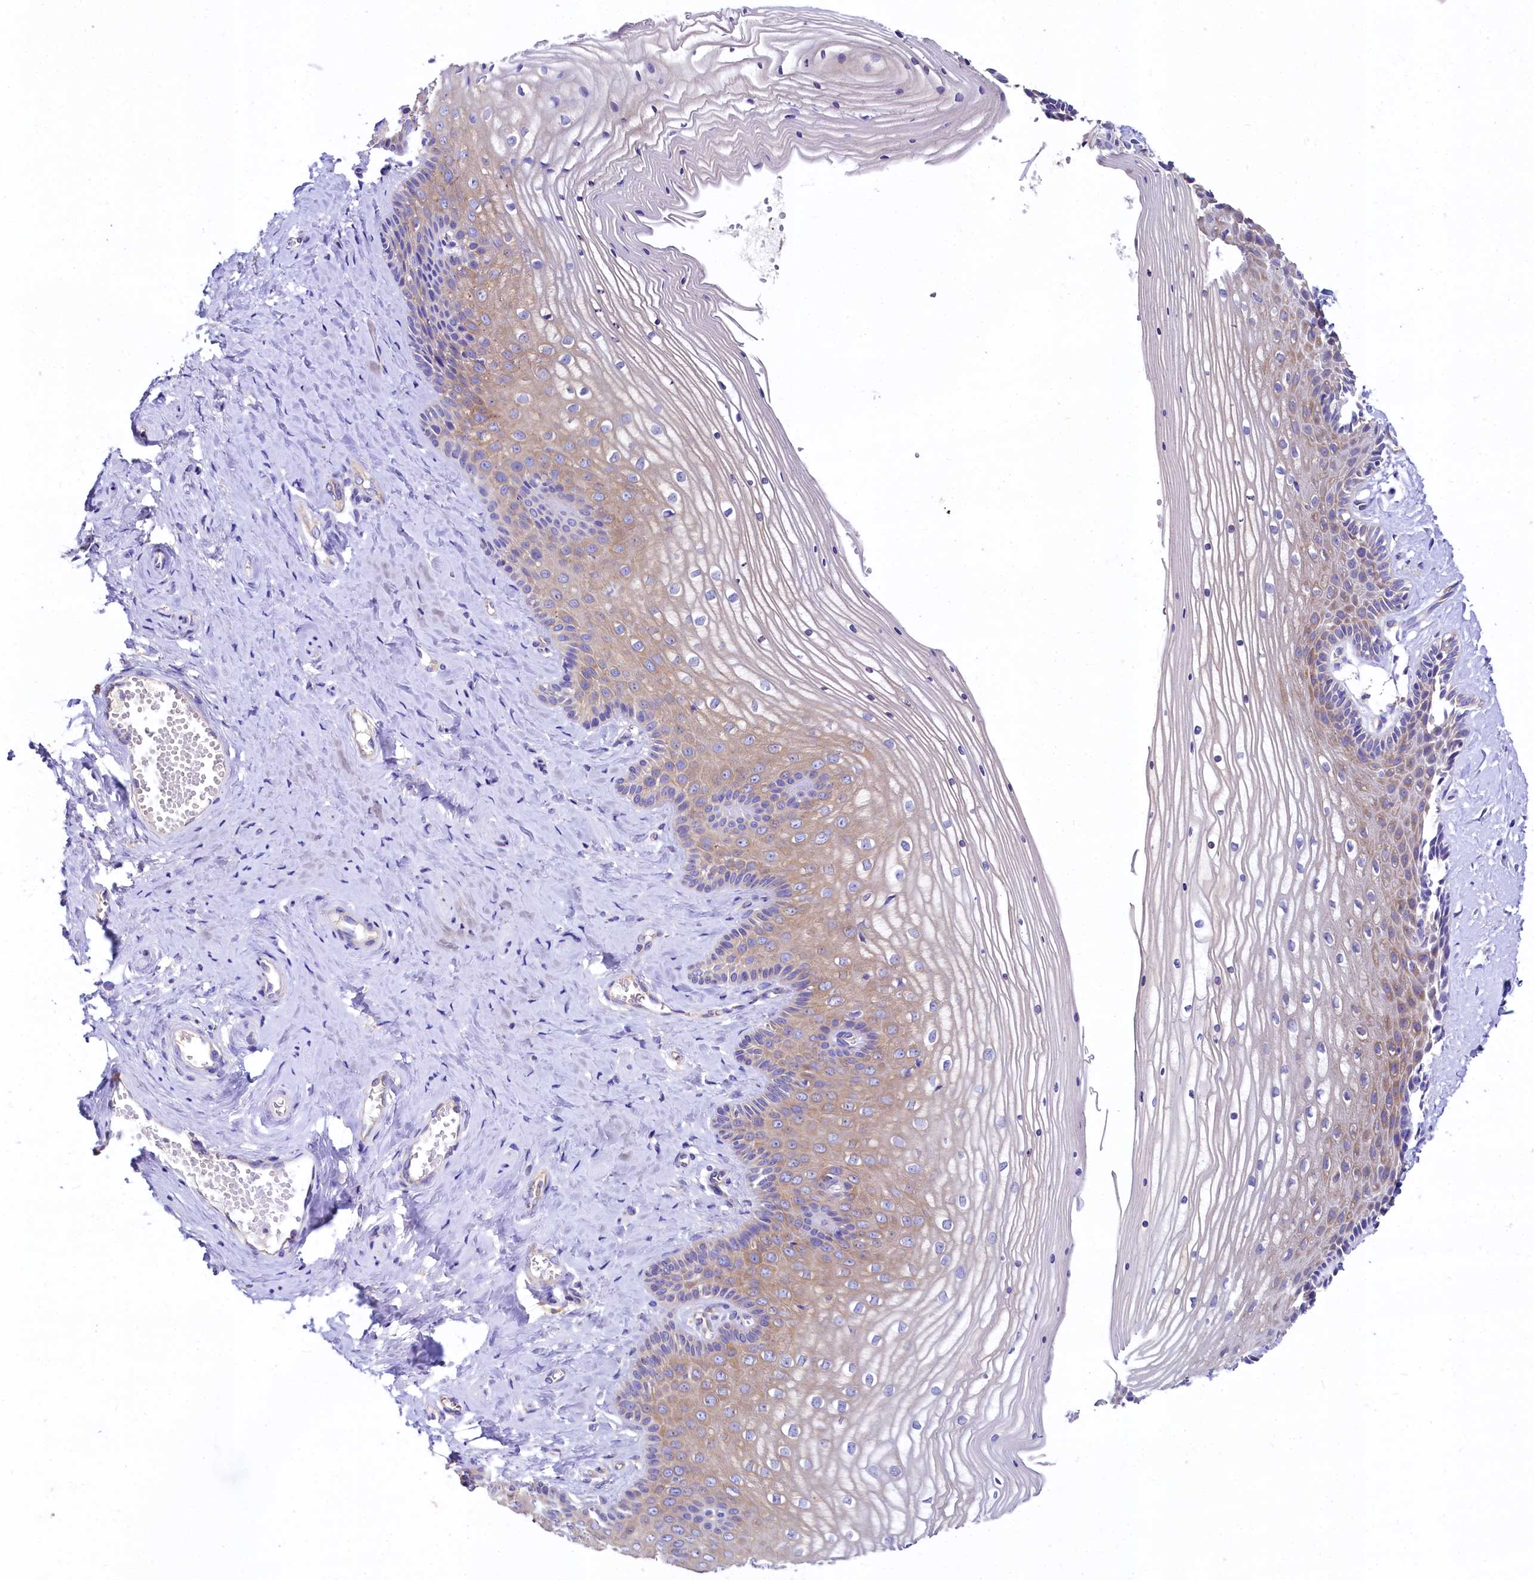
{"staining": {"intensity": "moderate", "quantity": "25%-75%", "location": "cytoplasmic/membranous"}, "tissue": "vagina", "cell_type": "Squamous epithelial cells", "image_type": "normal", "snomed": [{"axis": "morphology", "description": "Normal tissue, NOS"}, {"axis": "topography", "description": "Vagina"}, {"axis": "topography", "description": "Cervix"}], "caption": "Immunohistochemistry (IHC) of normal human vagina displays medium levels of moderate cytoplasmic/membranous expression in about 25%-75% of squamous epithelial cells. The protein is shown in brown color, while the nuclei are stained blue.", "gene": "QARS1", "patient": {"sex": "female", "age": 40}}